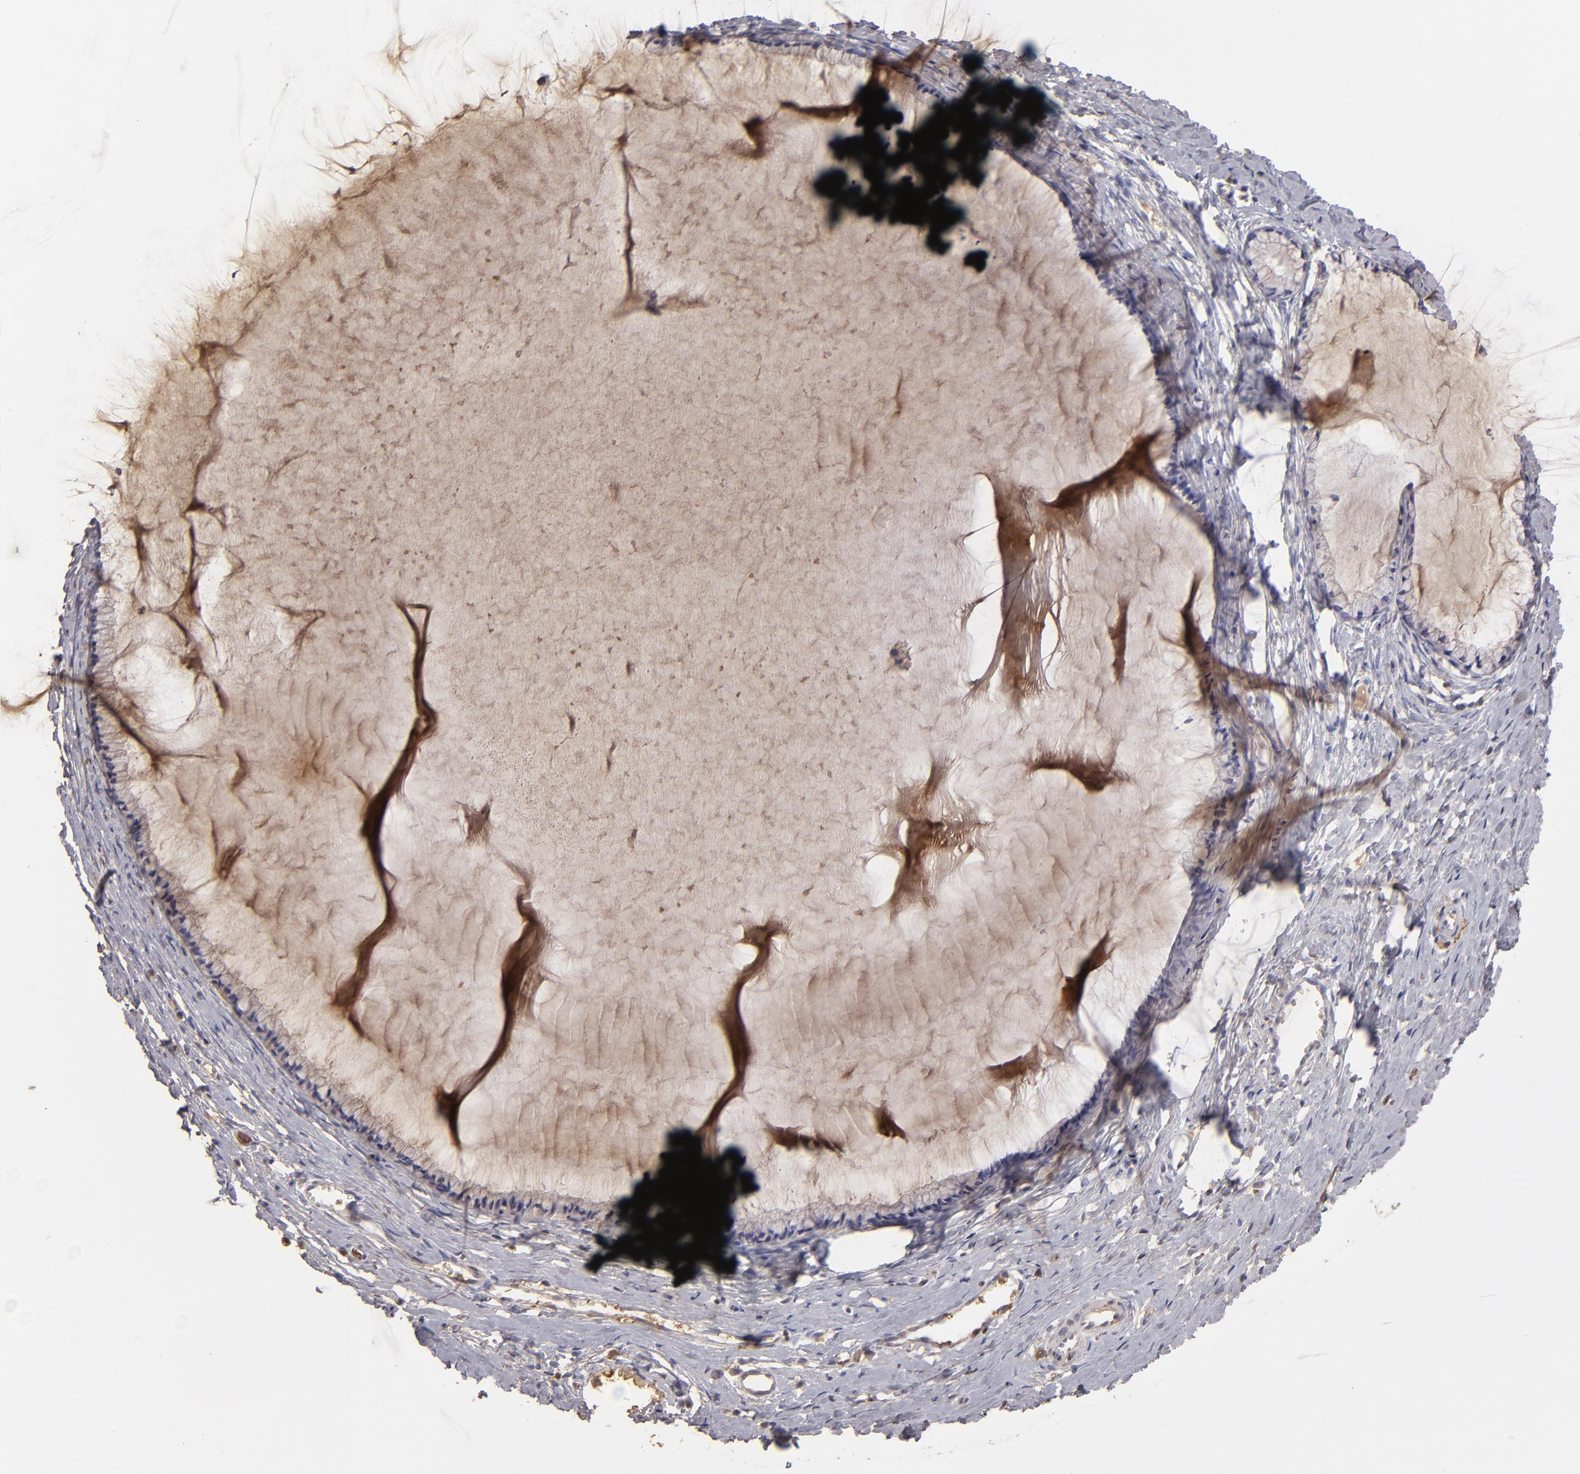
{"staining": {"intensity": "weak", "quantity": "25%-75%", "location": "cytoplasmic/membranous"}, "tissue": "cervix", "cell_type": "Glandular cells", "image_type": "normal", "snomed": [{"axis": "morphology", "description": "Normal tissue, NOS"}, {"axis": "topography", "description": "Cervix"}], "caption": "DAB immunohistochemical staining of normal cervix reveals weak cytoplasmic/membranous protein expression in about 25%-75% of glandular cells.", "gene": "SERPINA1", "patient": {"sex": "female", "age": 40}}